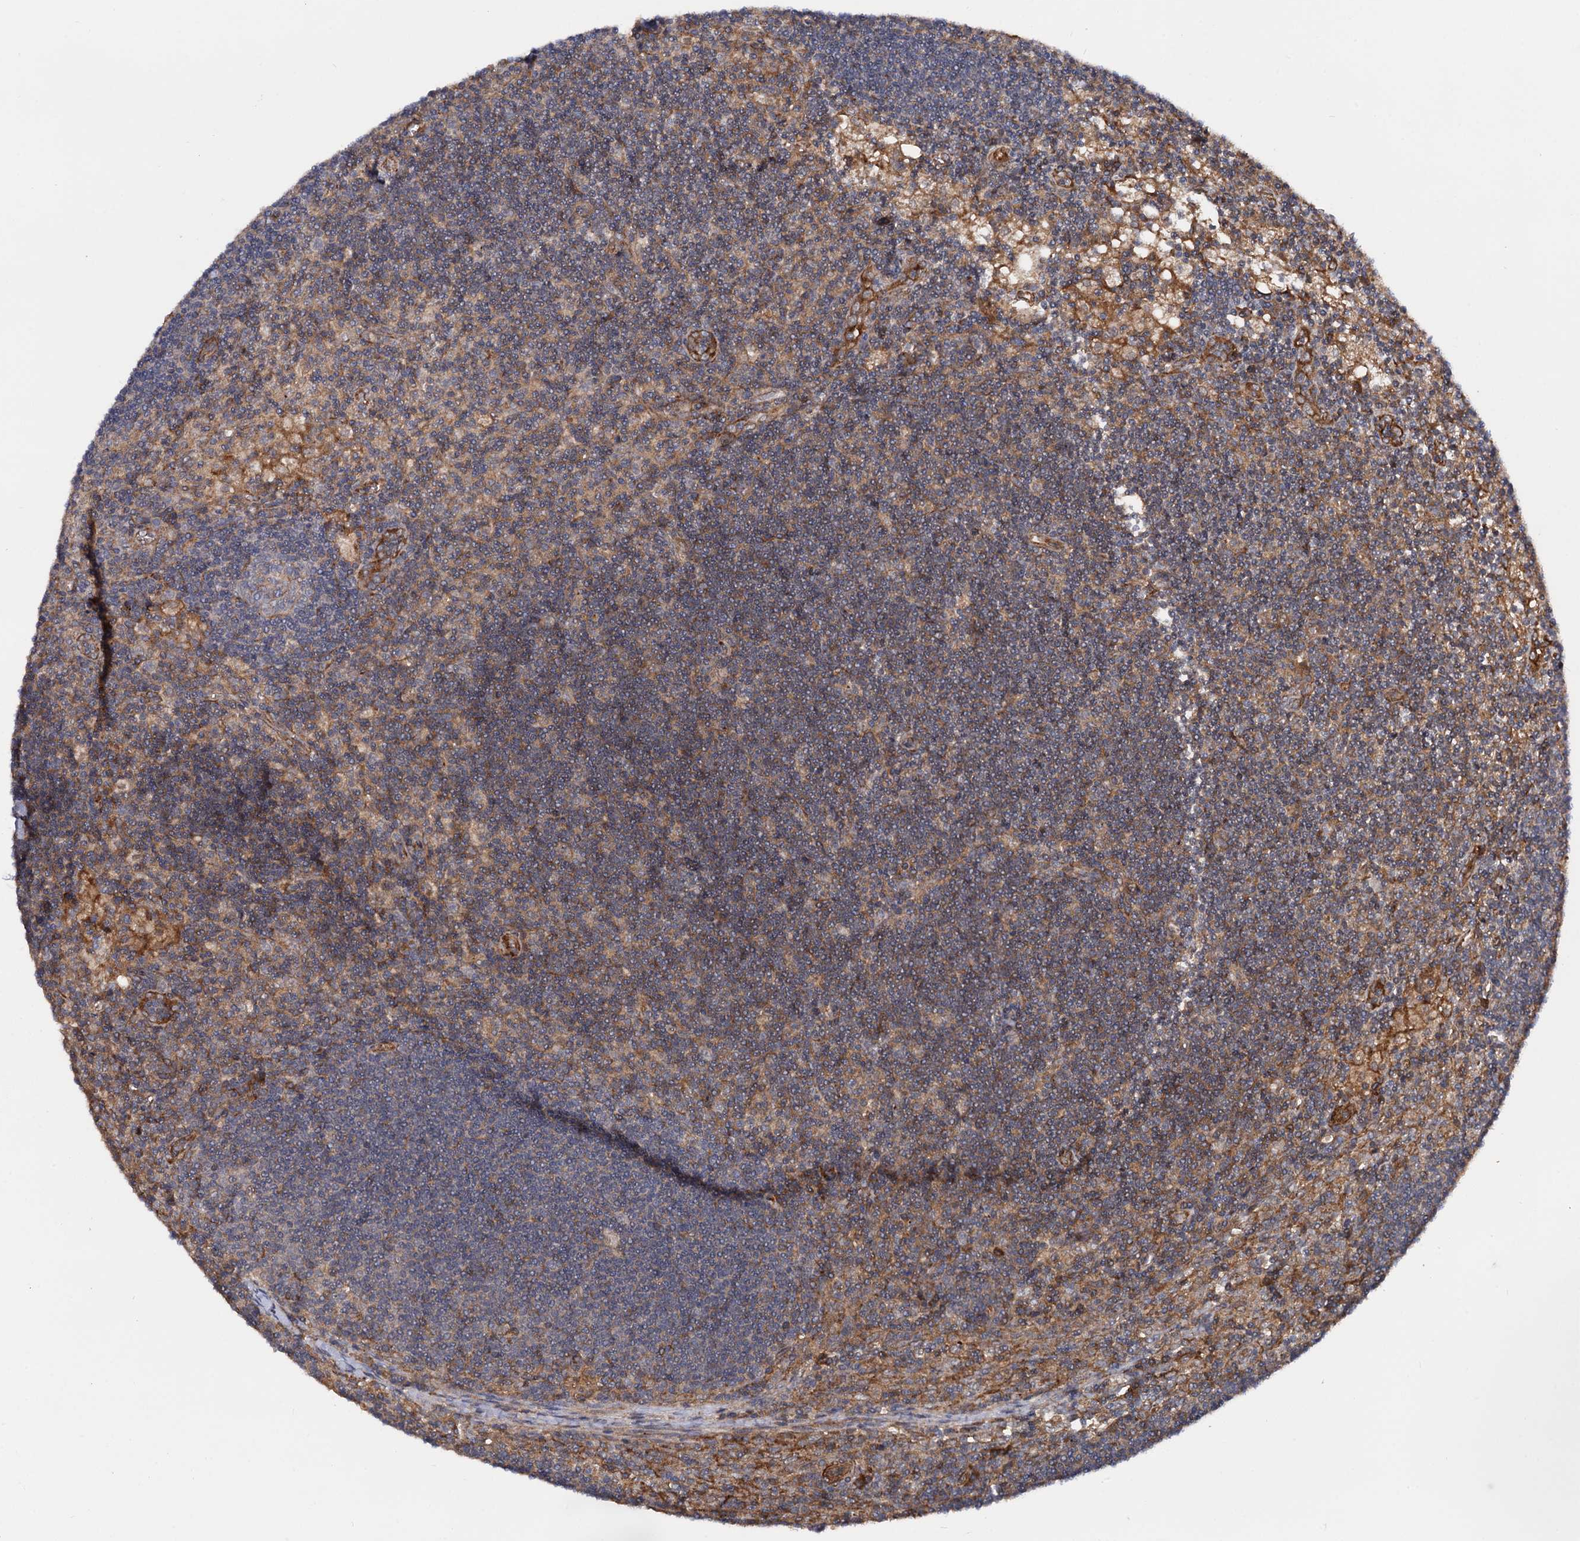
{"staining": {"intensity": "moderate", "quantity": "<25%", "location": "cytoplasmic/membranous"}, "tissue": "lymph node", "cell_type": "Germinal center cells", "image_type": "normal", "snomed": [{"axis": "morphology", "description": "Normal tissue, NOS"}, {"axis": "topography", "description": "Lymph node"}], "caption": "This histopathology image exhibits immunohistochemistry (IHC) staining of normal human lymph node, with low moderate cytoplasmic/membranous positivity in about <25% of germinal center cells.", "gene": "ATP8B4", "patient": {"sex": "male", "age": 24}}